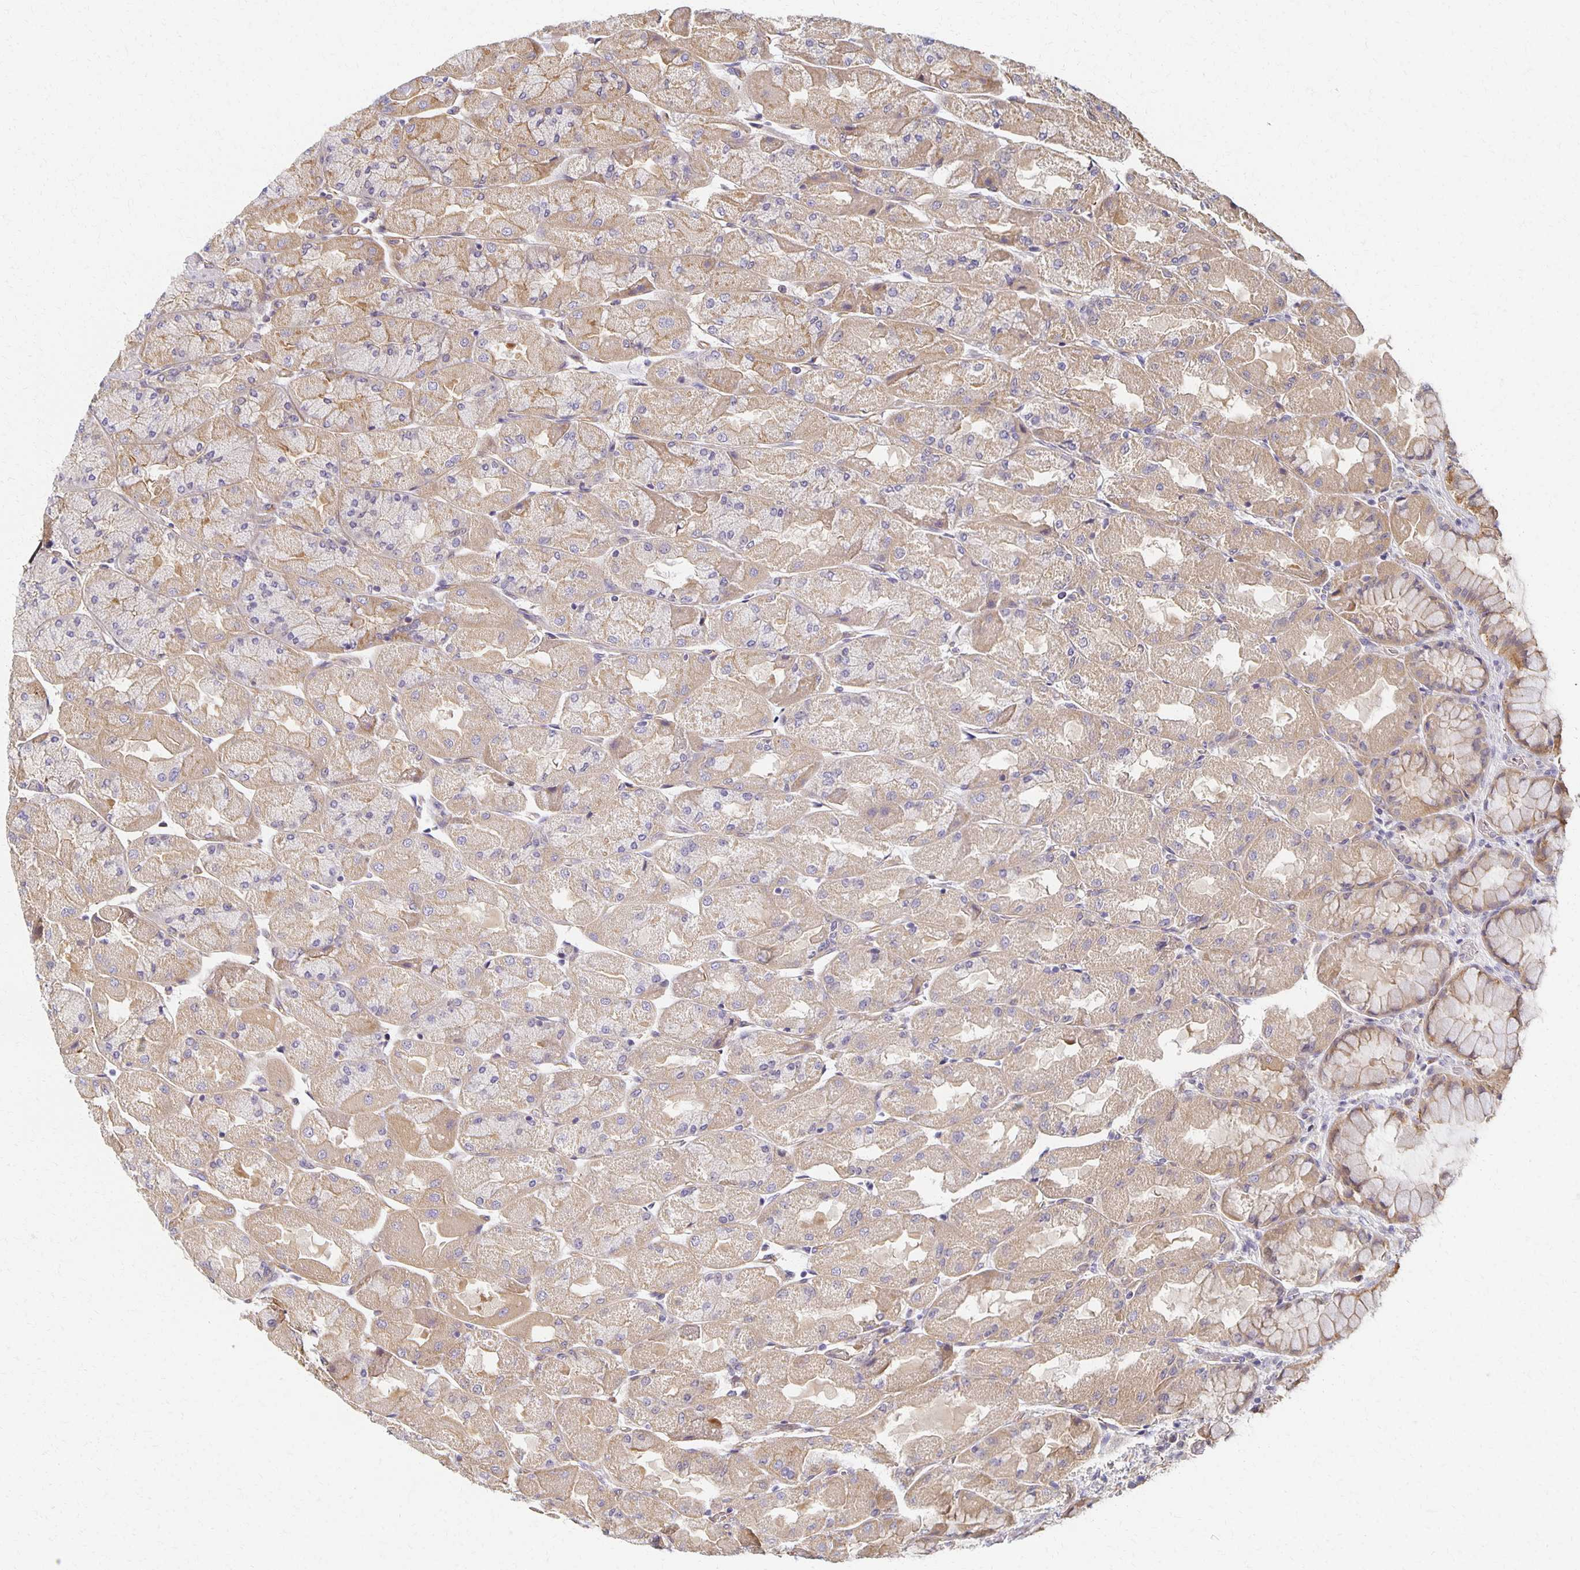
{"staining": {"intensity": "moderate", "quantity": "25%-75%", "location": "cytoplasmic/membranous"}, "tissue": "stomach", "cell_type": "Glandular cells", "image_type": "normal", "snomed": [{"axis": "morphology", "description": "Normal tissue, NOS"}, {"axis": "topography", "description": "Stomach"}], "caption": "A medium amount of moderate cytoplasmic/membranous staining is seen in approximately 25%-75% of glandular cells in benign stomach.", "gene": "SORL1", "patient": {"sex": "female", "age": 61}}